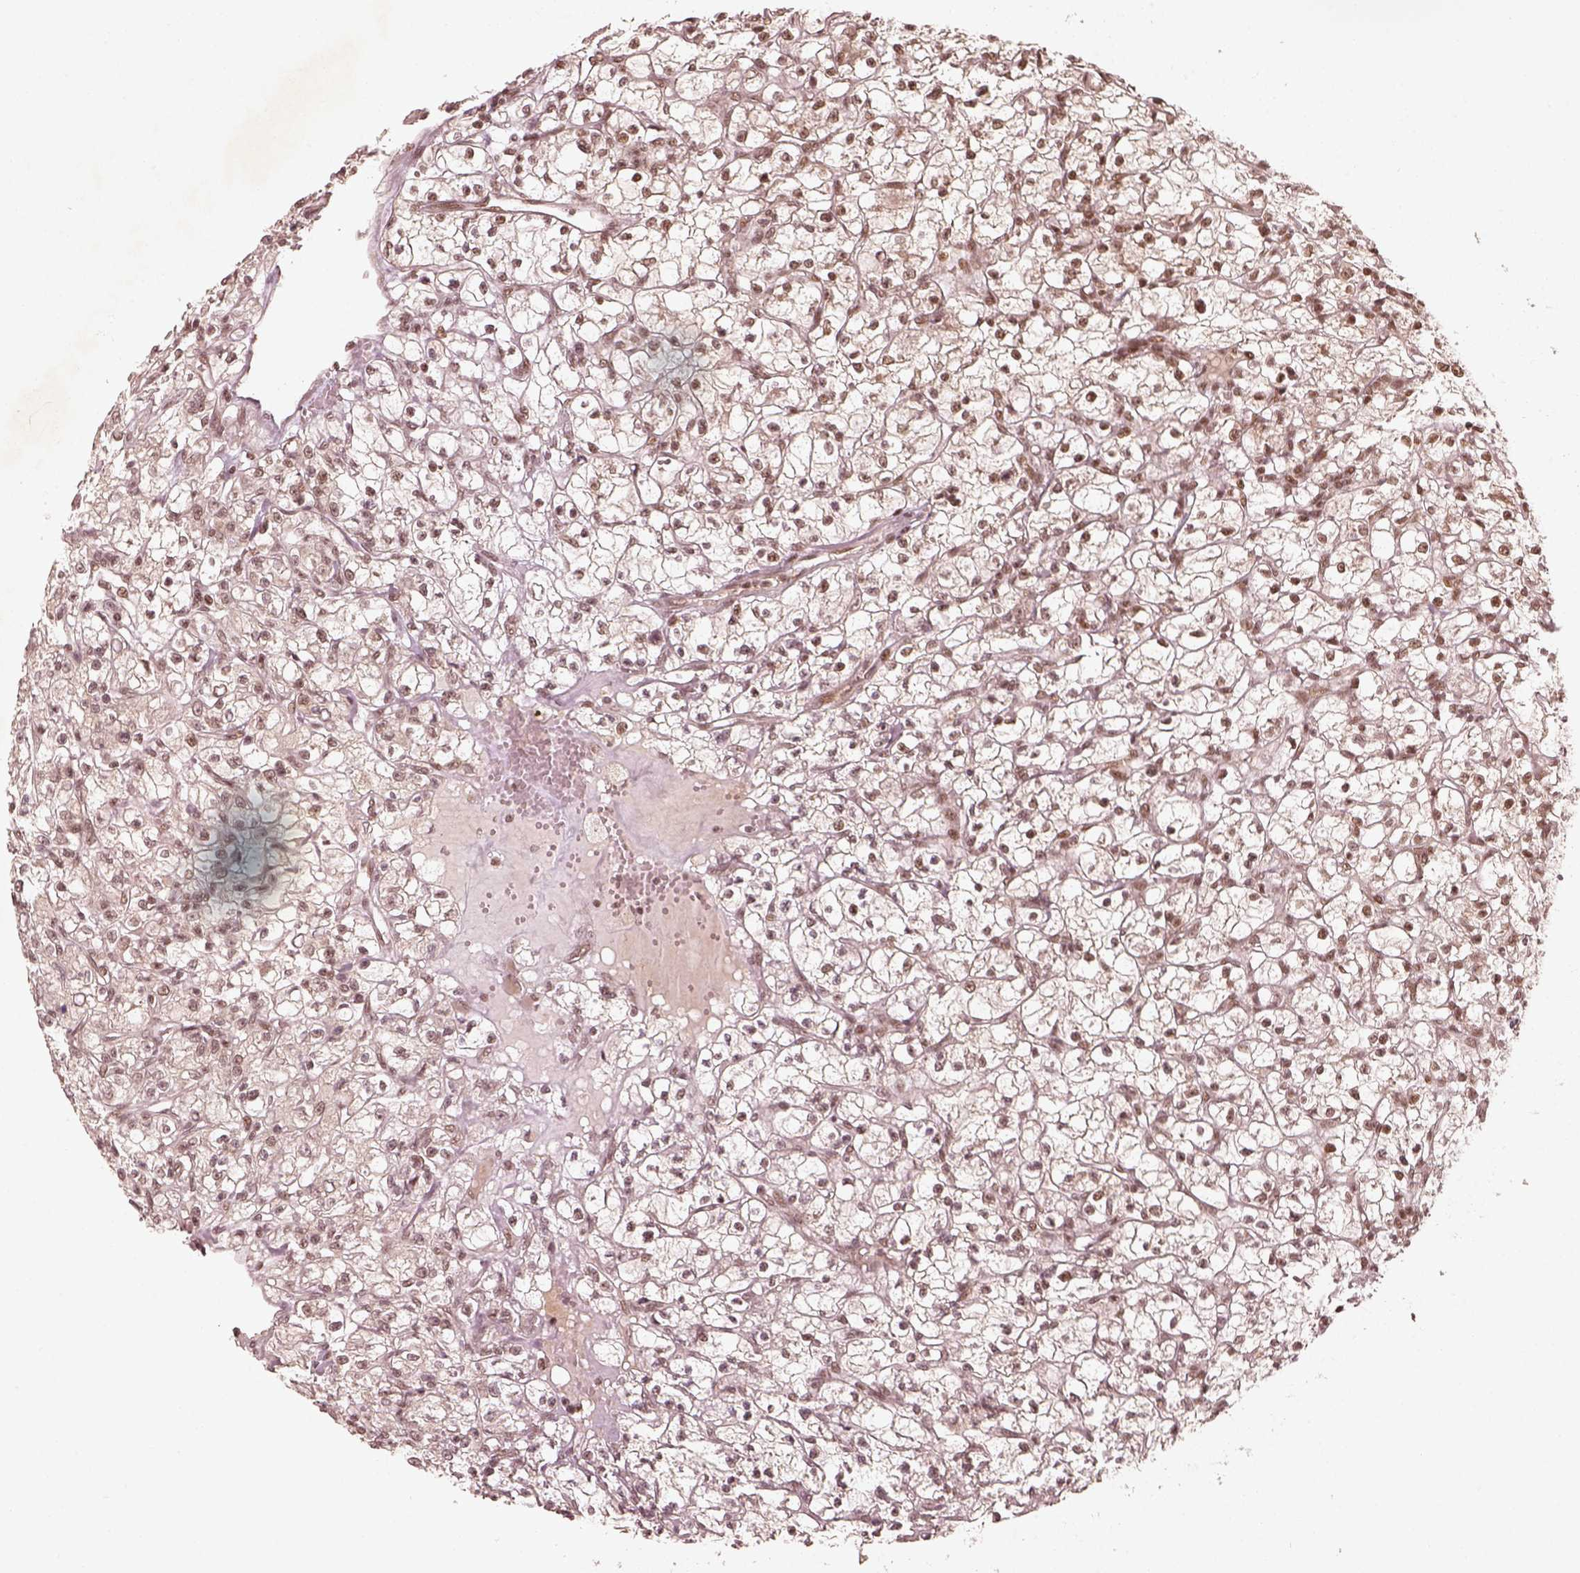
{"staining": {"intensity": "moderate", "quantity": "<25%", "location": "nuclear"}, "tissue": "renal cancer", "cell_type": "Tumor cells", "image_type": "cancer", "snomed": [{"axis": "morphology", "description": "Adenocarcinoma, NOS"}, {"axis": "topography", "description": "Kidney"}], "caption": "High-power microscopy captured an IHC image of adenocarcinoma (renal), revealing moderate nuclear positivity in approximately <25% of tumor cells. Immunohistochemistry stains the protein in brown and the nuclei are stained blue.", "gene": "GMEB2", "patient": {"sex": "female", "age": 59}}